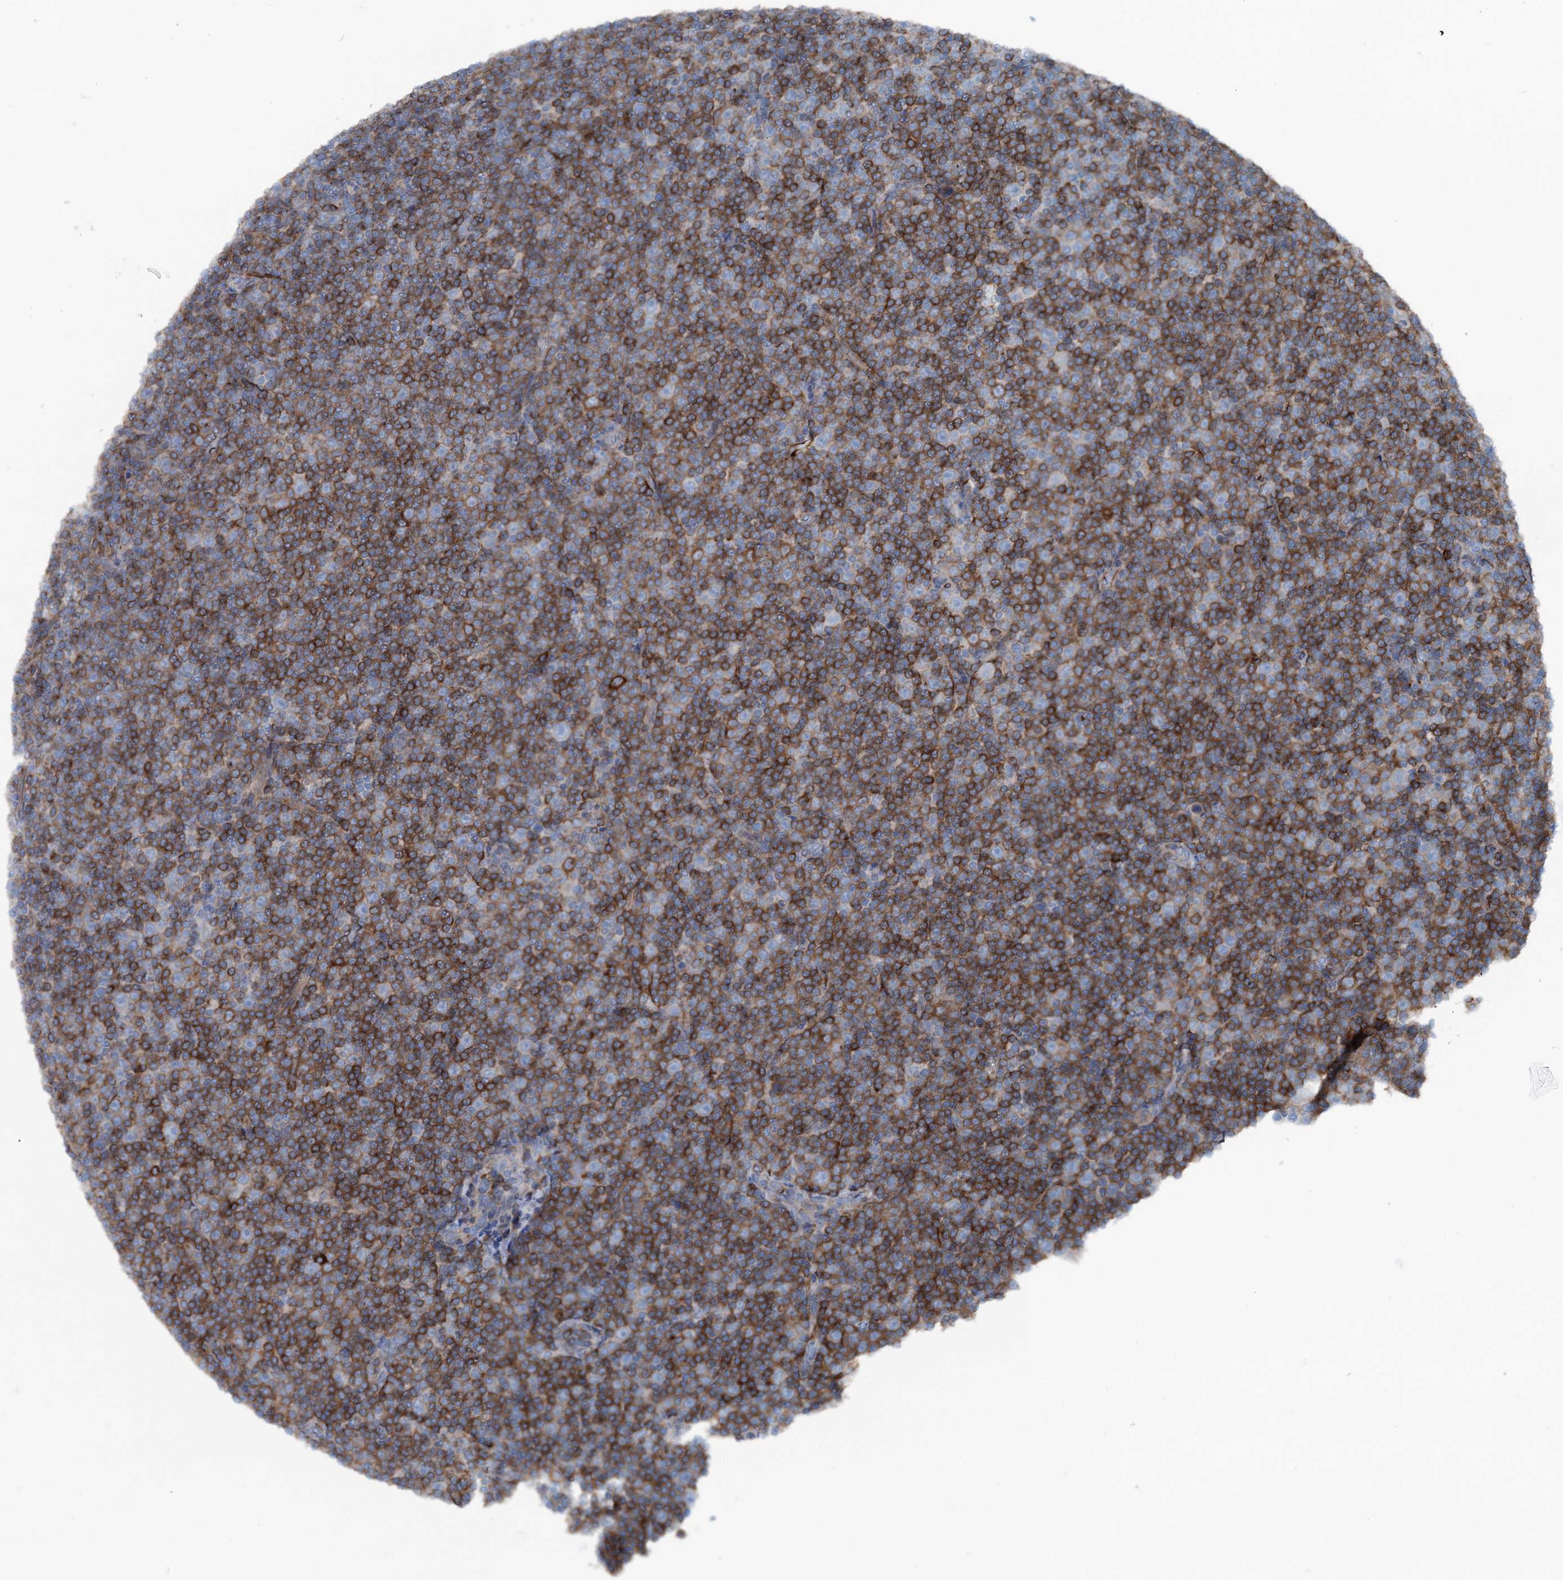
{"staining": {"intensity": "moderate", "quantity": ">75%", "location": "cytoplasmic/membranous"}, "tissue": "lymphoma", "cell_type": "Tumor cells", "image_type": "cancer", "snomed": [{"axis": "morphology", "description": "Malignant lymphoma, non-Hodgkin's type, Low grade"}, {"axis": "topography", "description": "Lymph node"}], "caption": "The immunohistochemical stain shows moderate cytoplasmic/membranous expression in tumor cells of malignant lymphoma, non-Hodgkin's type (low-grade) tissue.", "gene": "CALCOCO1", "patient": {"sex": "female", "age": 67}}